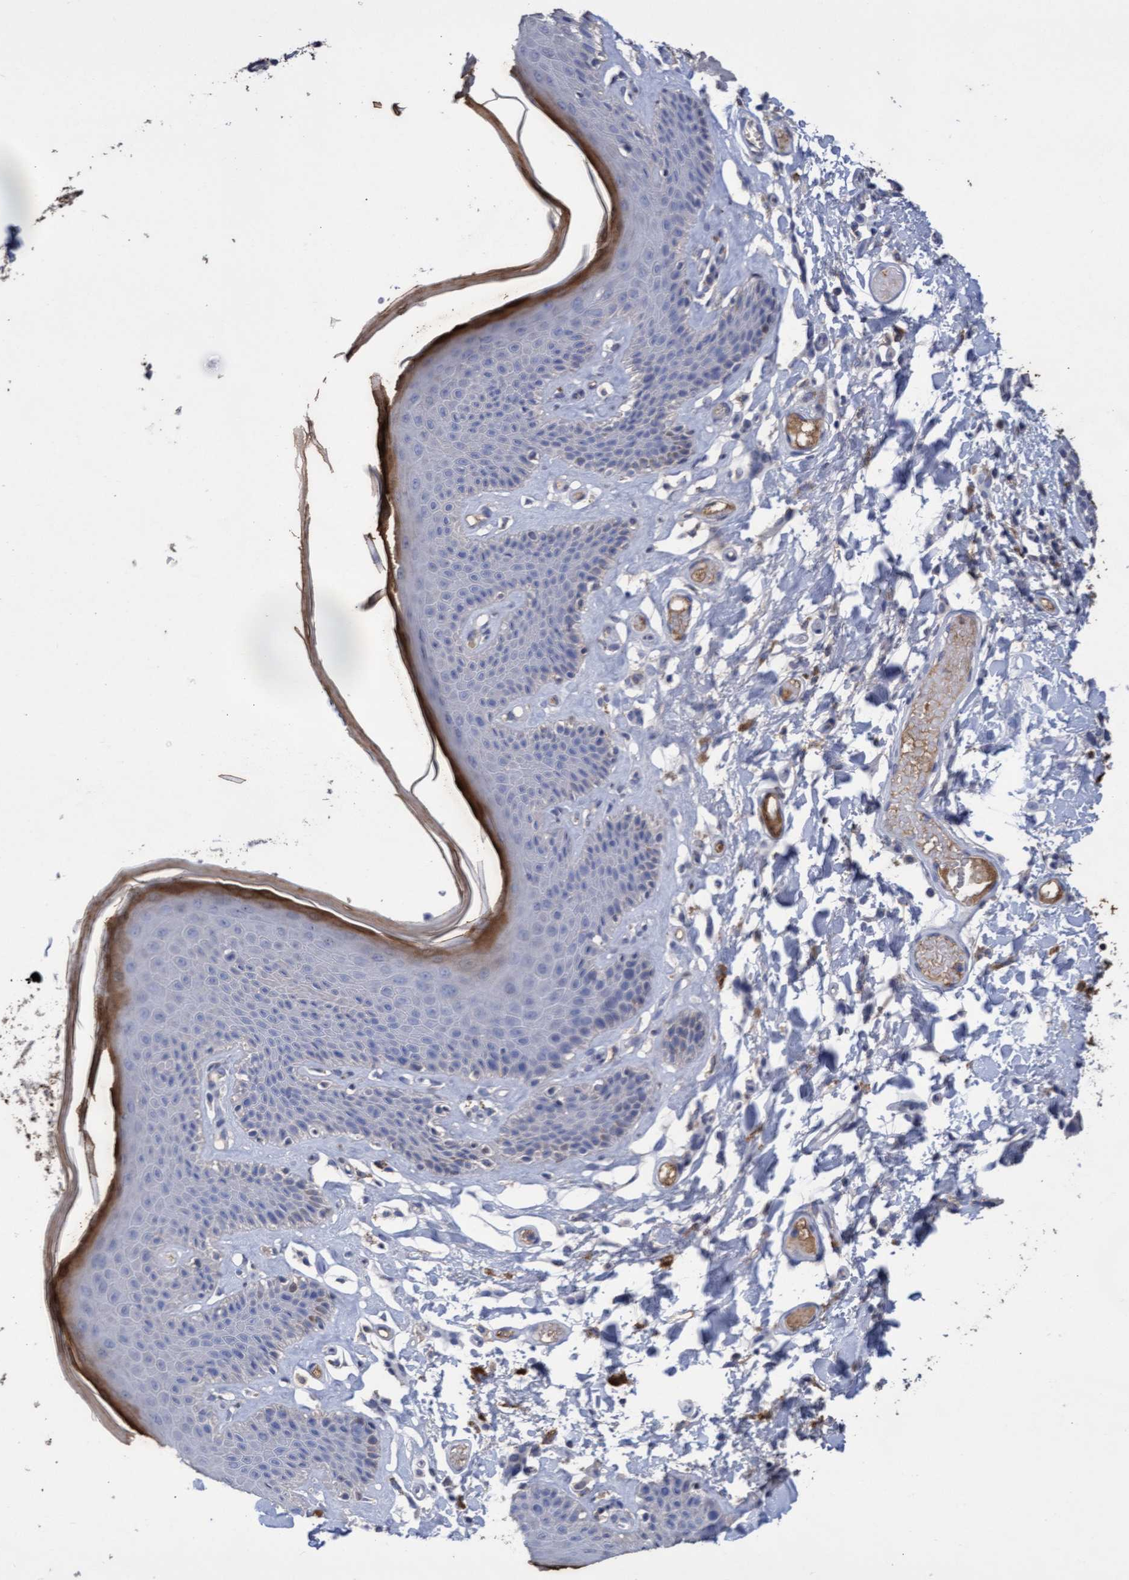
{"staining": {"intensity": "moderate", "quantity": "<25%", "location": "cytoplasmic/membranous"}, "tissue": "skin", "cell_type": "Epidermal cells", "image_type": "normal", "snomed": [{"axis": "morphology", "description": "Normal tissue, NOS"}, {"axis": "topography", "description": "Vulva"}], "caption": "Immunohistochemical staining of unremarkable human skin demonstrates low levels of moderate cytoplasmic/membranous staining in about <25% of epidermal cells. The staining was performed using DAB, with brown indicating positive protein expression. Nuclei are stained blue with hematoxylin.", "gene": "GPR39", "patient": {"sex": "female", "age": 73}}